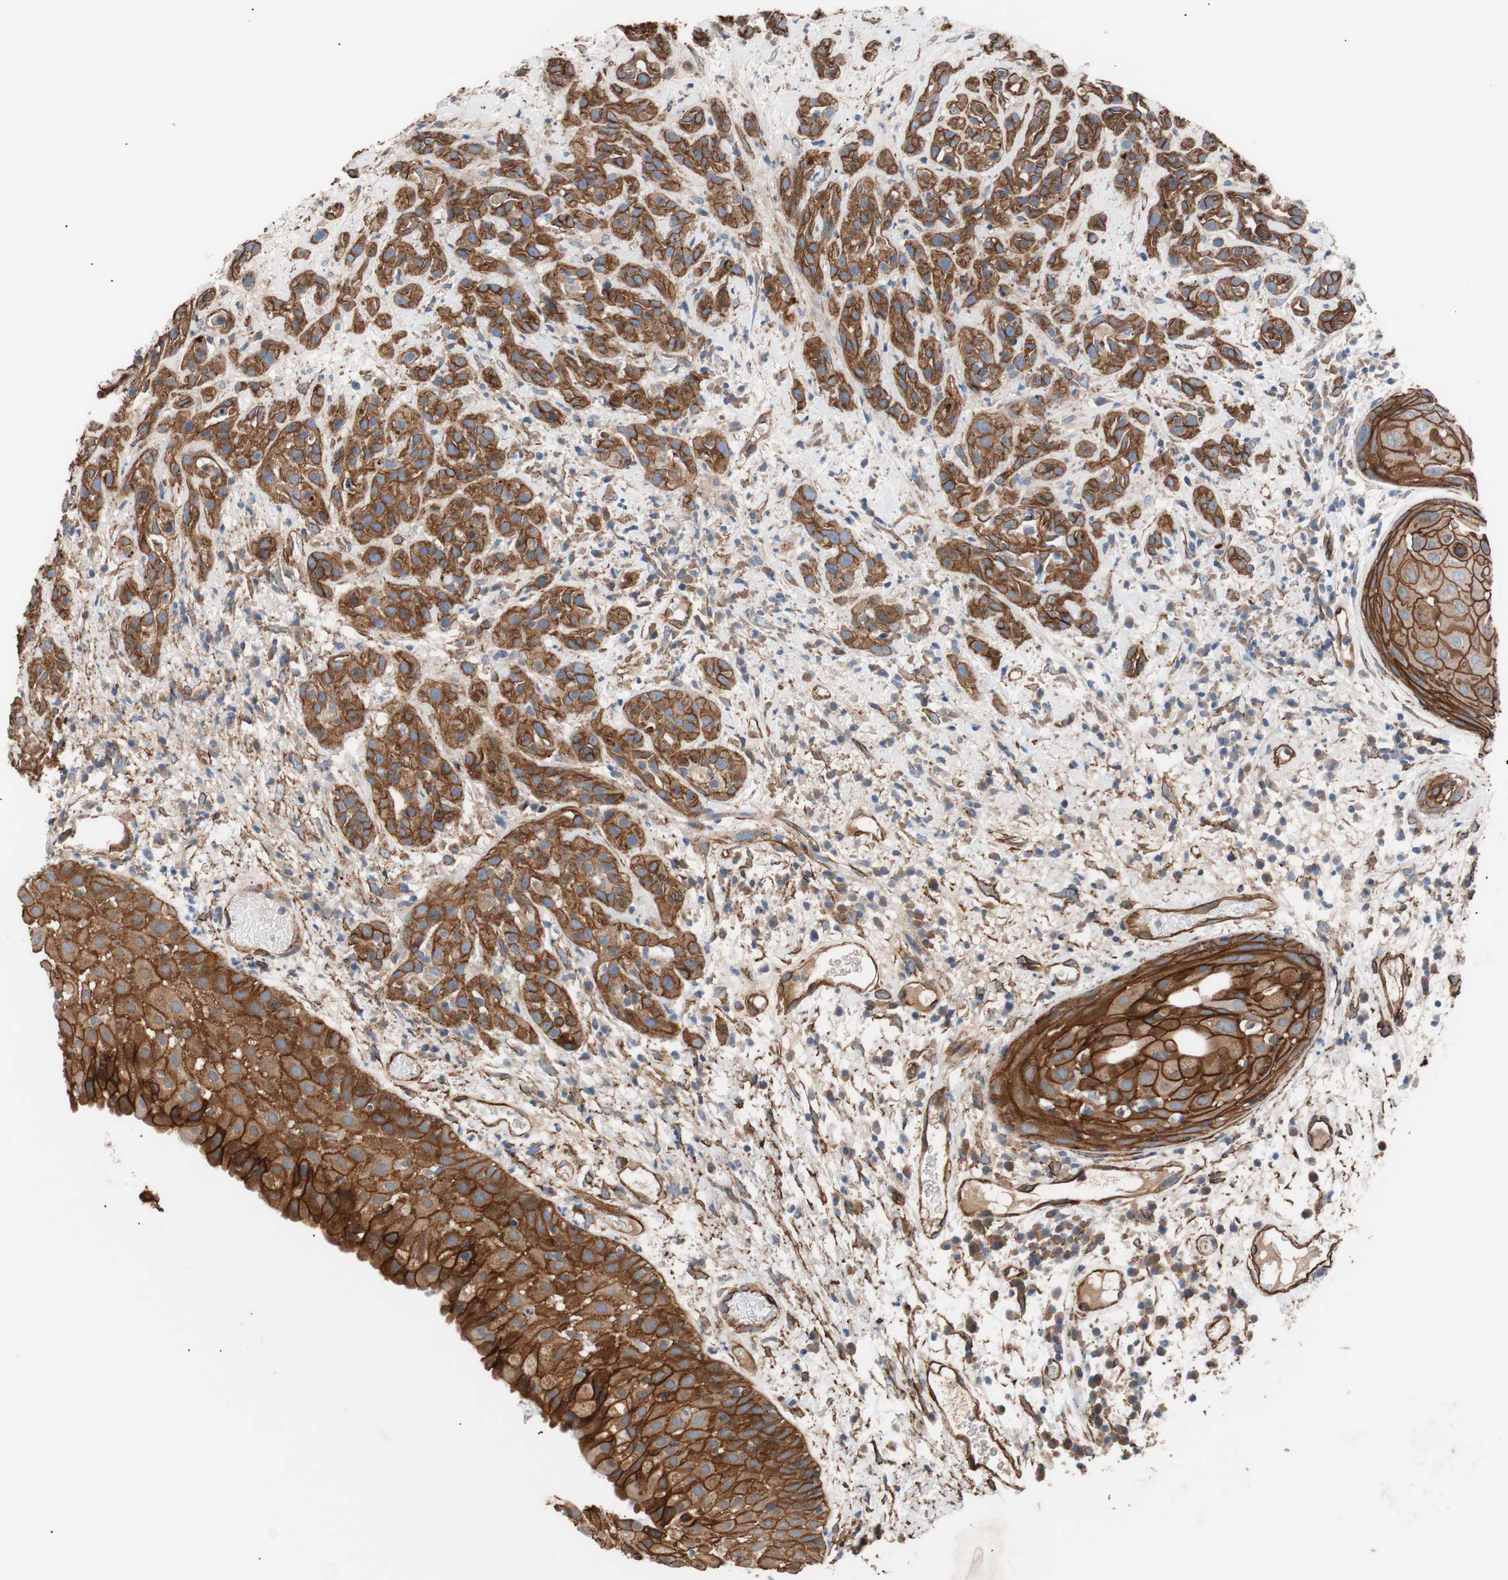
{"staining": {"intensity": "strong", "quantity": ">75%", "location": "cytoplasmic/membranous"}, "tissue": "head and neck cancer", "cell_type": "Tumor cells", "image_type": "cancer", "snomed": [{"axis": "morphology", "description": "Squamous cell carcinoma, NOS"}, {"axis": "topography", "description": "Head-Neck"}], "caption": "Immunohistochemical staining of human head and neck squamous cell carcinoma reveals high levels of strong cytoplasmic/membranous protein expression in approximately >75% of tumor cells. The protein of interest is shown in brown color, while the nuclei are stained blue.", "gene": "SPINT1", "patient": {"sex": "male", "age": 62}}